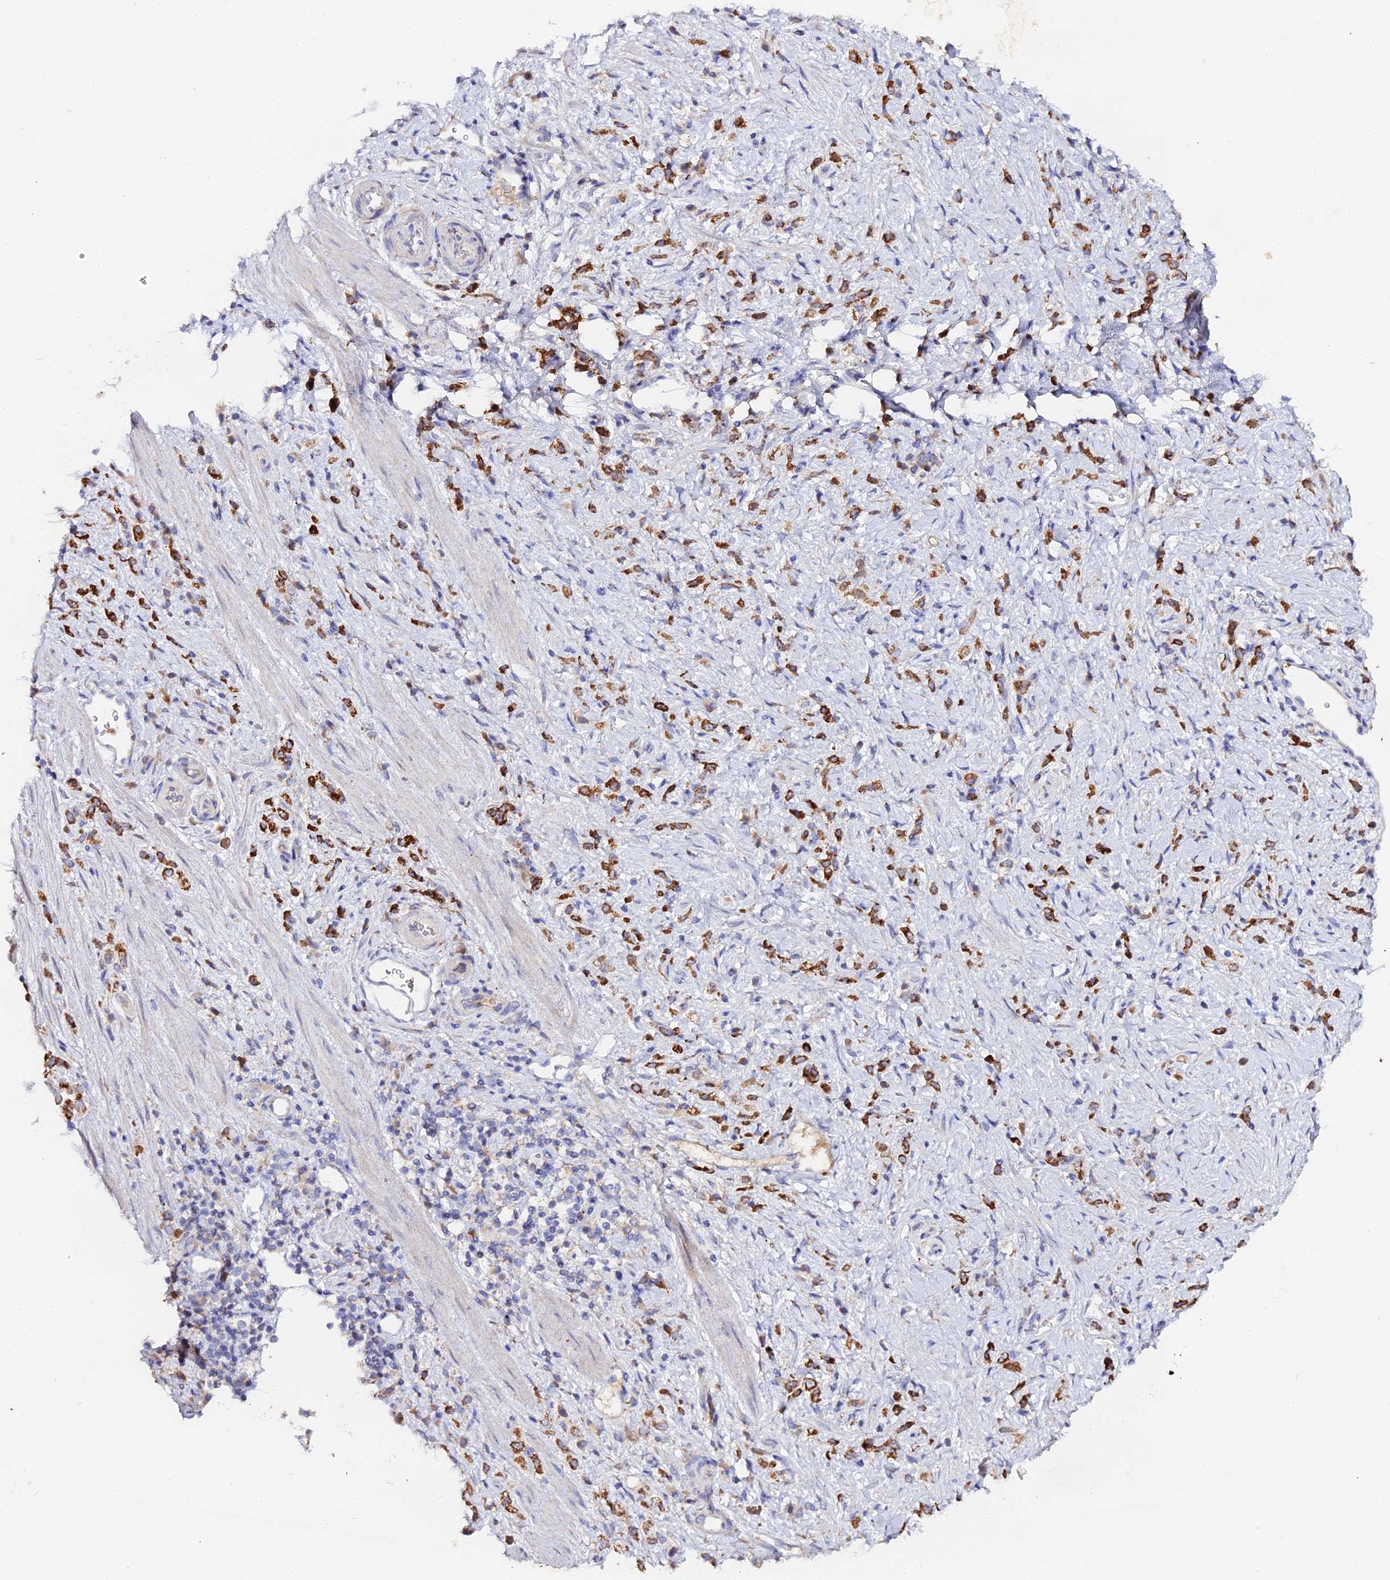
{"staining": {"intensity": "strong", "quantity": ">75%", "location": "cytoplasmic/membranous"}, "tissue": "stomach cancer", "cell_type": "Tumor cells", "image_type": "cancer", "snomed": [{"axis": "morphology", "description": "Adenocarcinoma, NOS"}, {"axis": "topography", "description": "Stomach"}], "caption": "A brown stain shows strong cytoplasmic/membranous staining of a protein in stomach cancer tumor cells.", "gene": "SCX", "patient": {"sex": "female", "age": 60}}